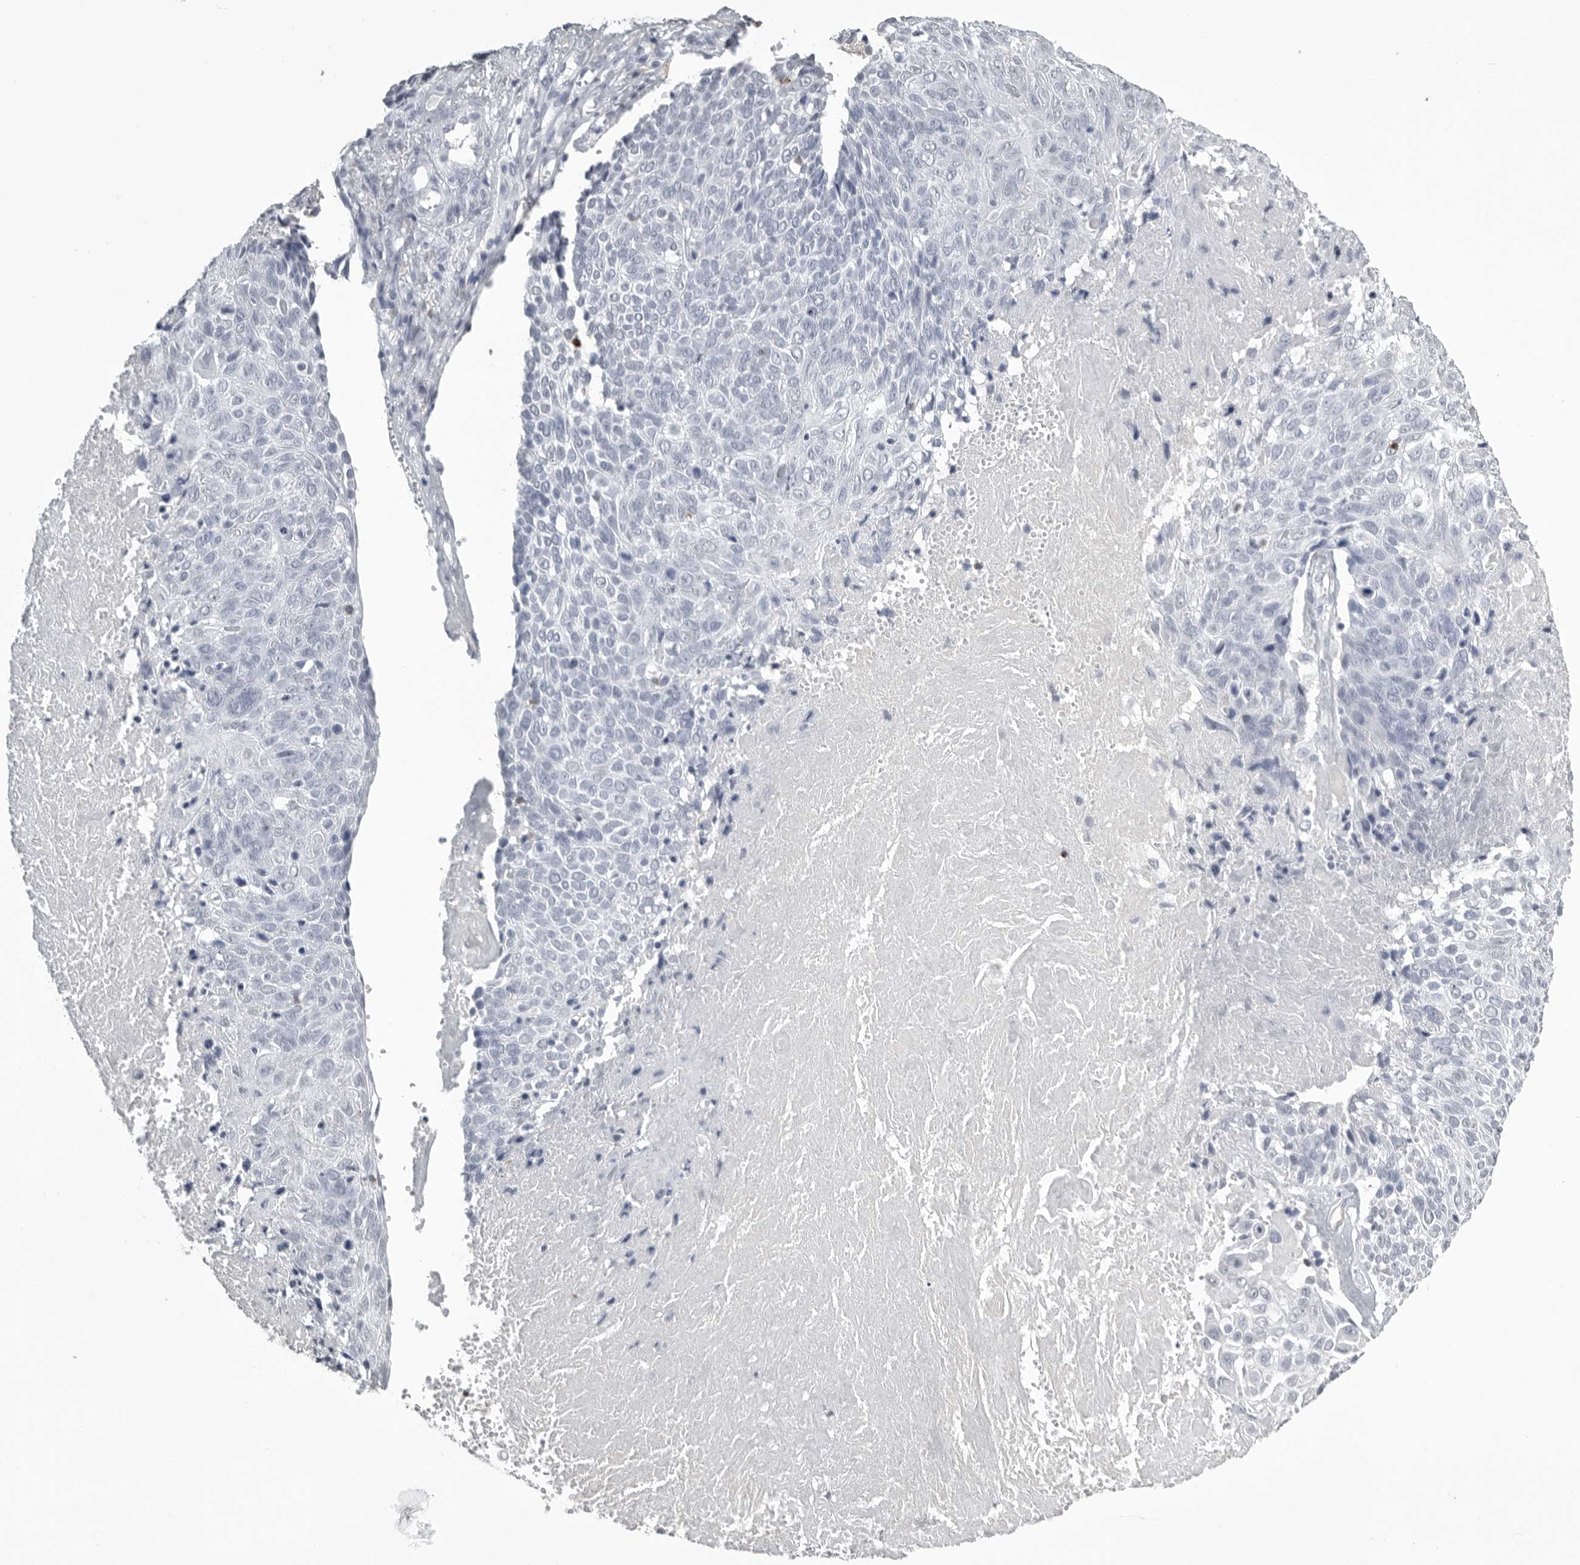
{"staining": {"intensity": "negative", "quantity": "none", "location": "none"}, "tissue": "cervical cancer", "cell_type": "Tumor cells", "image_type": "cancer", "snomed": [{"axis": "morphology", "description": "Squamous cell carcinoma, NOS"}, {"axis": "topography", "description": "Cervix"}], "caption": "Cervical squamous cell carcinoma stained for a protein using immunohistochemistry (IHC) shows no expression tumor cells.", "gene": "GNLY", "patient": {"sex": "female", "age": 74}}